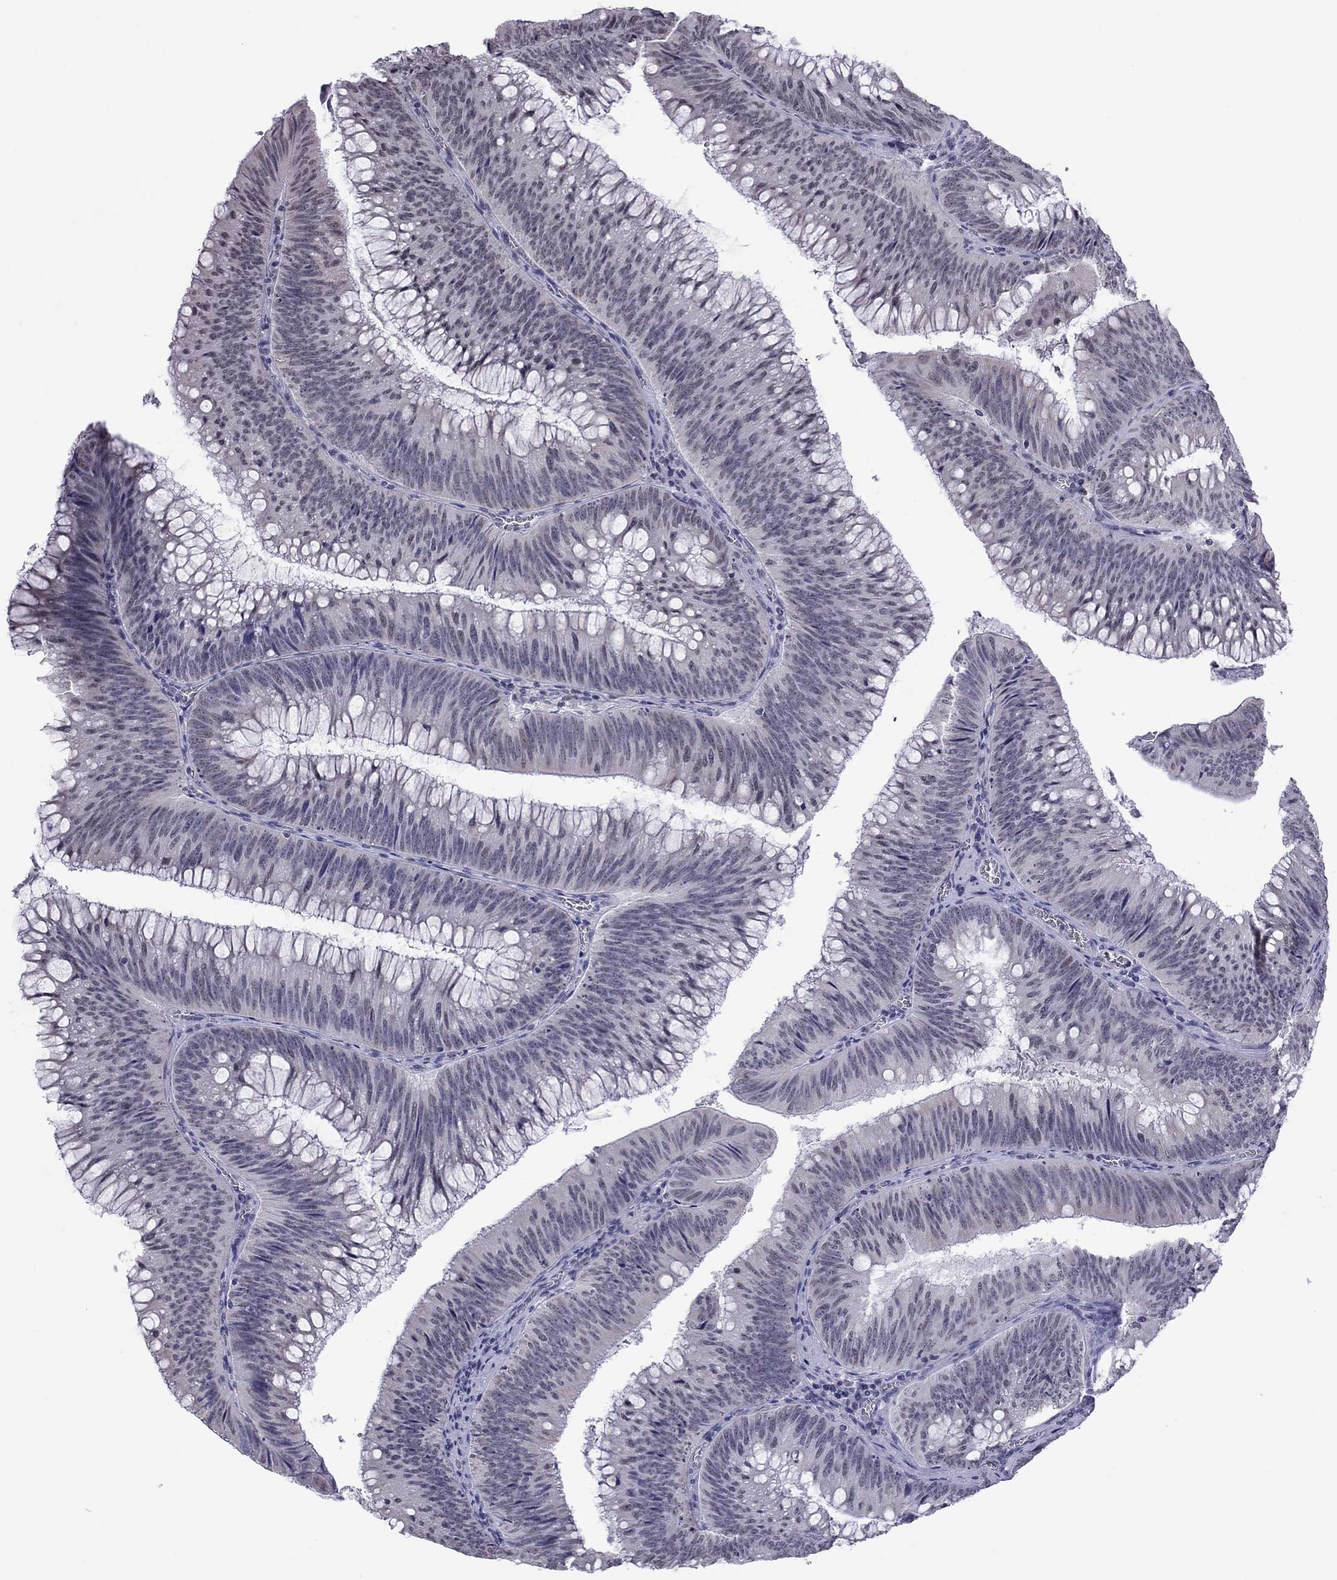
{"staining": {"intensity": "negative", "quantity": "none", "location": "none"}, "tissue": "colorectal cancer", "cell_type": "Tumor cells", "image_type": "cancer", "snomed": [{"axis": "morphology", "description": "Adenocarcinoma, NOS"}, {"axis": "topography", "description": "Rectum"}], "caption": "Immunohistochemical staining of human colorectal adenocarcinoma demonstrates no significant positivity in tumor cells.", "gene": "PPP1R3A", "patient": {"sex": "female", "age": 72}}